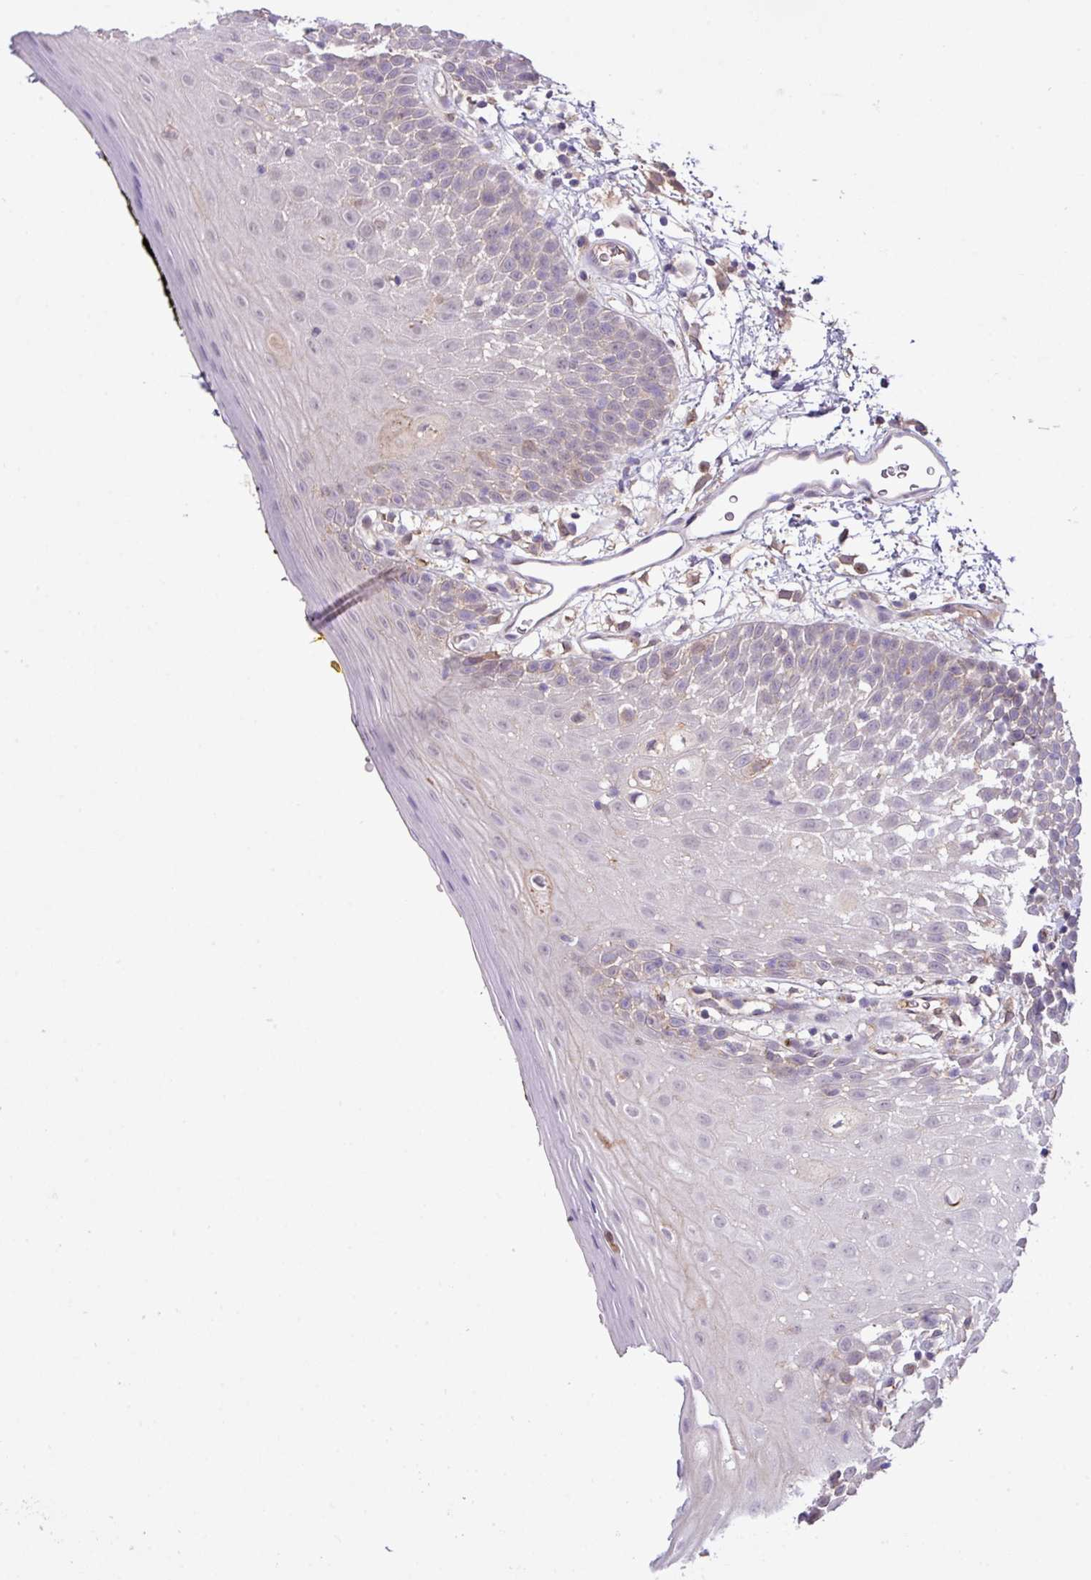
{"staining": {"intensity": "negative", "quantity": "none", "location": "none"}, "tissue": "oral mucosa", "cell_type": "Squamous epithelial cells", "image_type": "normal", "snomed": [{"axis": "morphology", "description": "Normal tissue, NOS"}, {"axis": "morphology", "description": "Squamous cell carcinoma, NOS"}, {"axis": "topography", "description": "Oral tissue"}, {"axis": "topography", "description": "Tounge, NOS"}, {"axis": "topography", "description": "Head-Neck"}], "caption": "The image exhibits no significant staining in squamous epithelial cells of oral mucosa.", "gene": "RPP25L", "patient": {"sex": "male", "age": 76}}